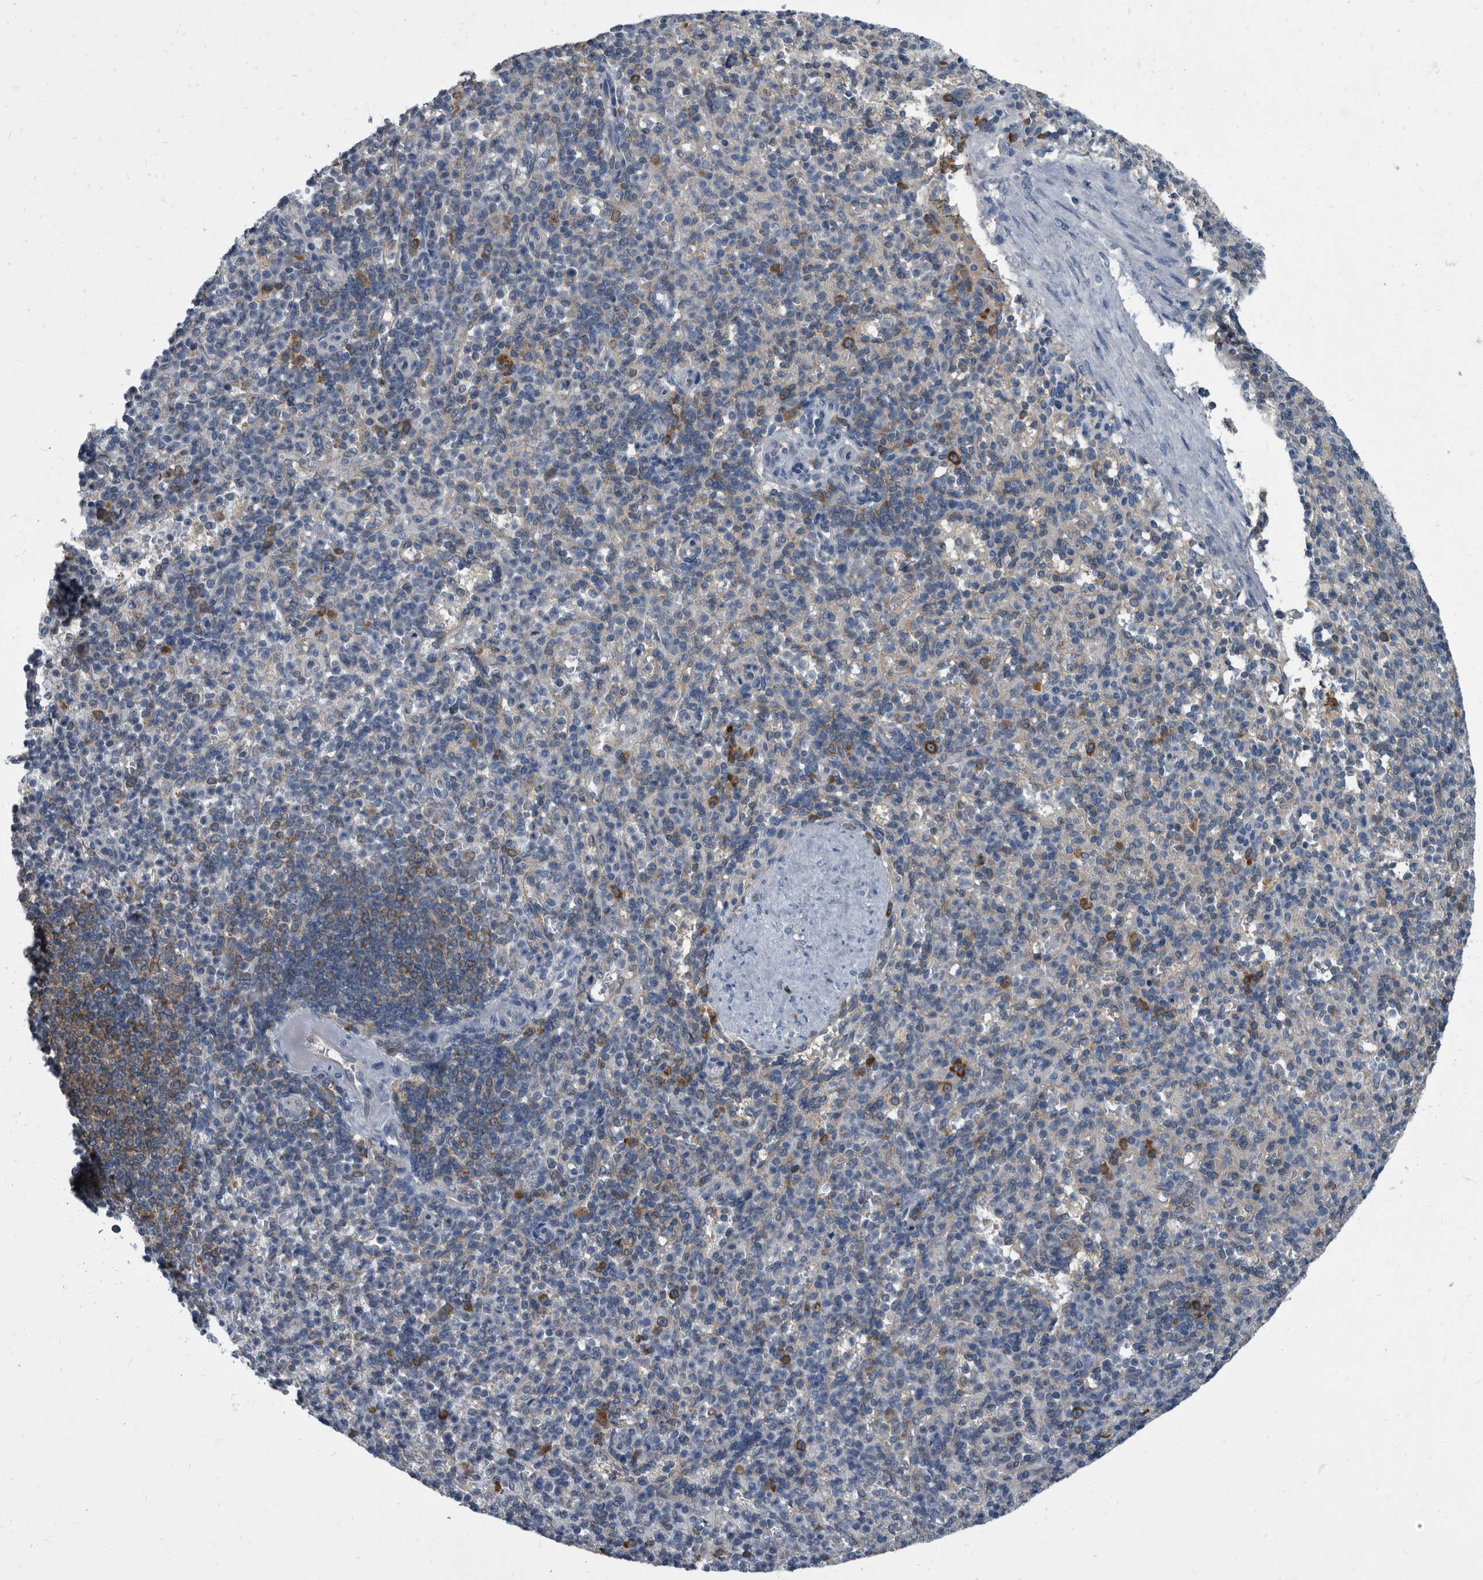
{"staining": {"intensity": "negative", "quantity": "none", "location": "none"}, "tissue": "spleen", "cell_type": "Cells in red pulp", "image_type": "normal", "snomed": [{"axis": "morphology", "description": "Normal tissue, NOS"}, {"axis": "topography", "description": "Spleen"}], "caption": "An image of spleen stained for a protein exhibits no brown staining in cells in red pulp. Nuclei are stained in blue.", "gene": "CDV3", "patient": {"sex": "female", "age": 74}}